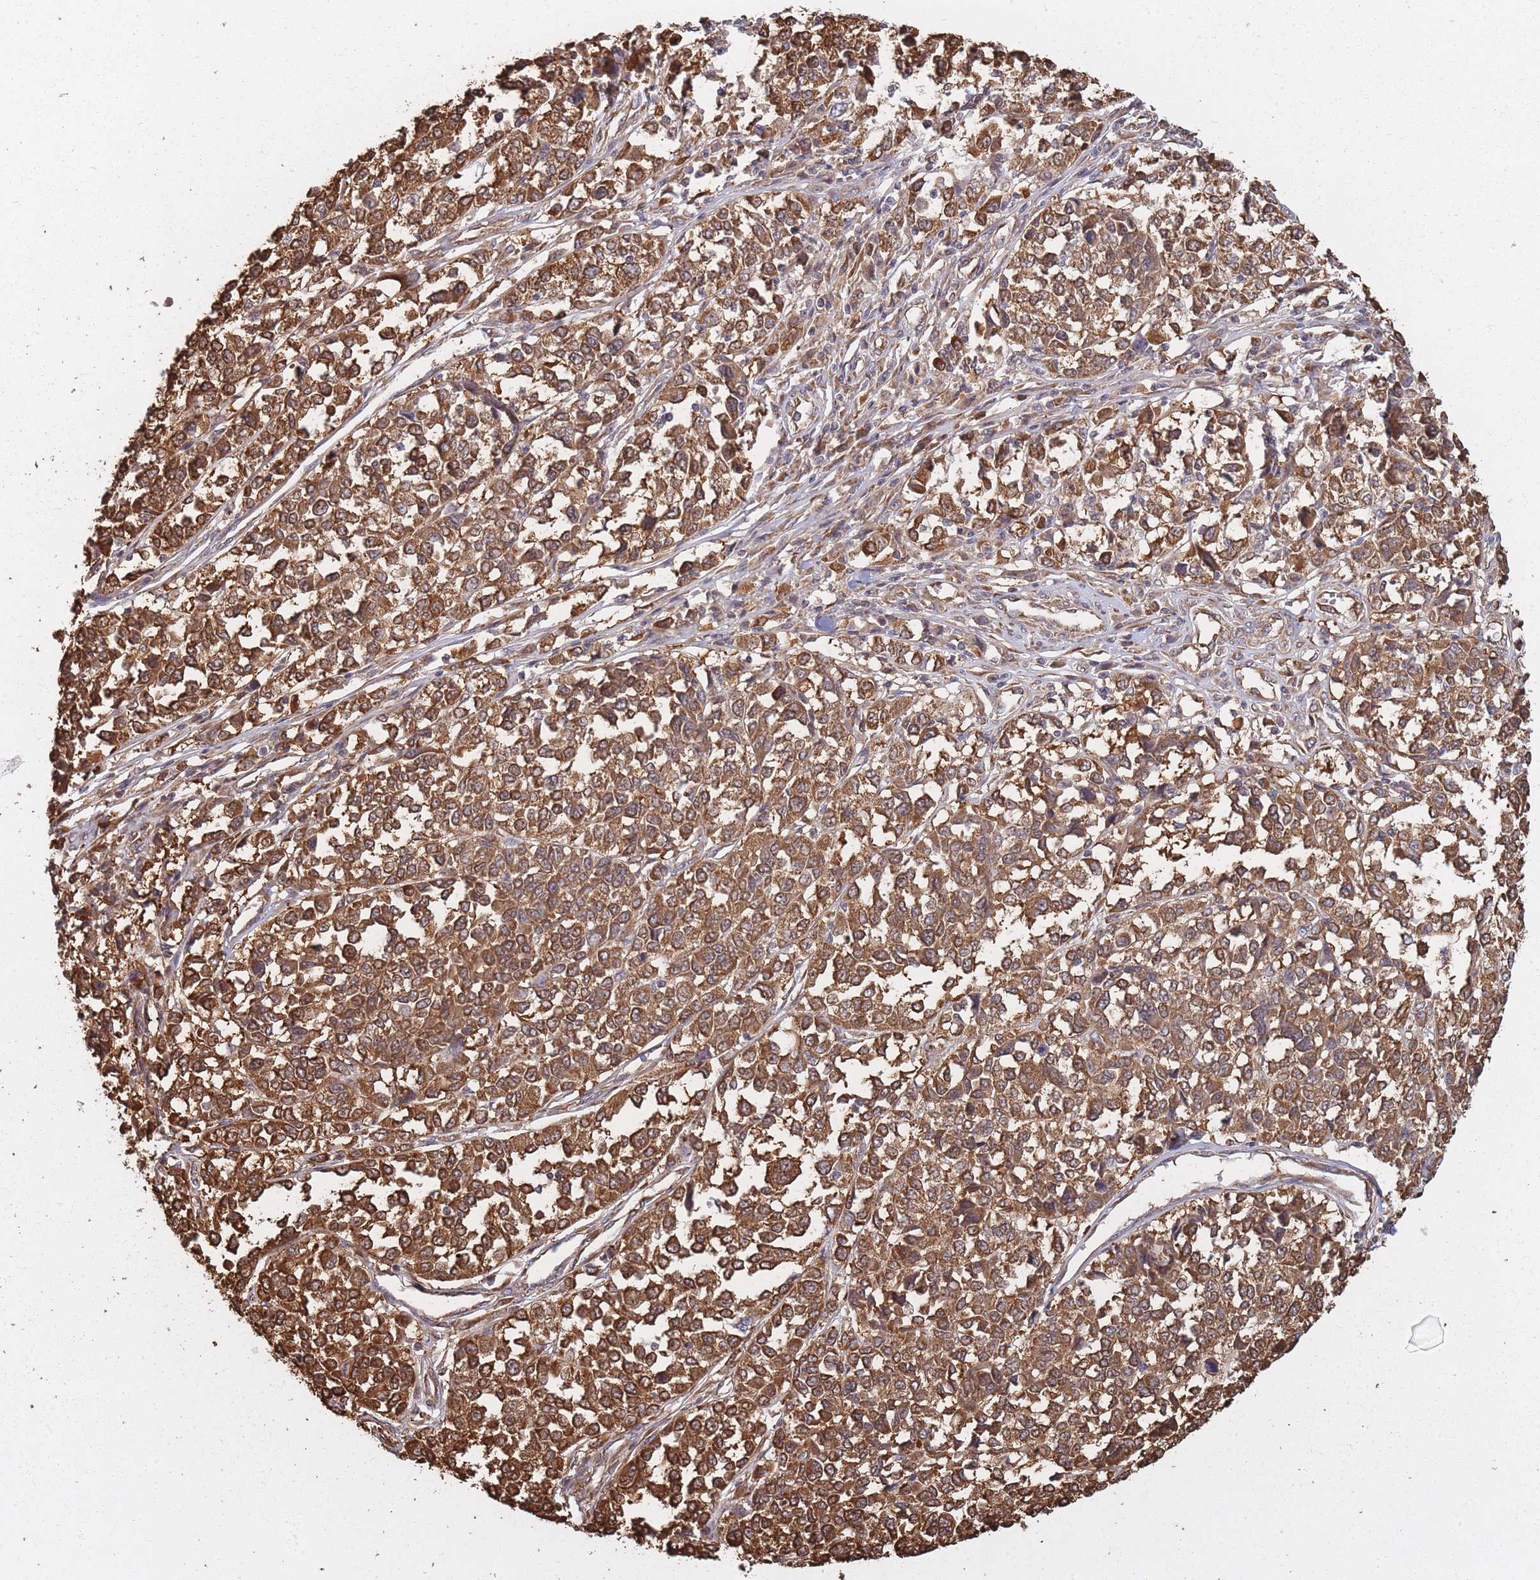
{"staining": {"intensity": "moderate", "quantity": ">75%", "location": "cytoplasmic/membranous"}, "tissue": "melanoma", "cell_type": "Tumor cells", "image_type": "cancer", "snomed": [{"axis": "morphology", "description": "Malignant melanoma, Metastatic site"}, {"axis": "topography", "description": "Lymph node"}], "caption": "IHC histopathology image of neoplastic tissue: malignant melanoma (metastatic site) stained using IHC shows medium levels of moderate protein expression localized specifically in the cytoplasmic/membranous of tumor cells, appearing as a cytoplasmic/membranous brown color.", "gene": "ARL13B", "patient": {"sex": "male", "age": 44}}